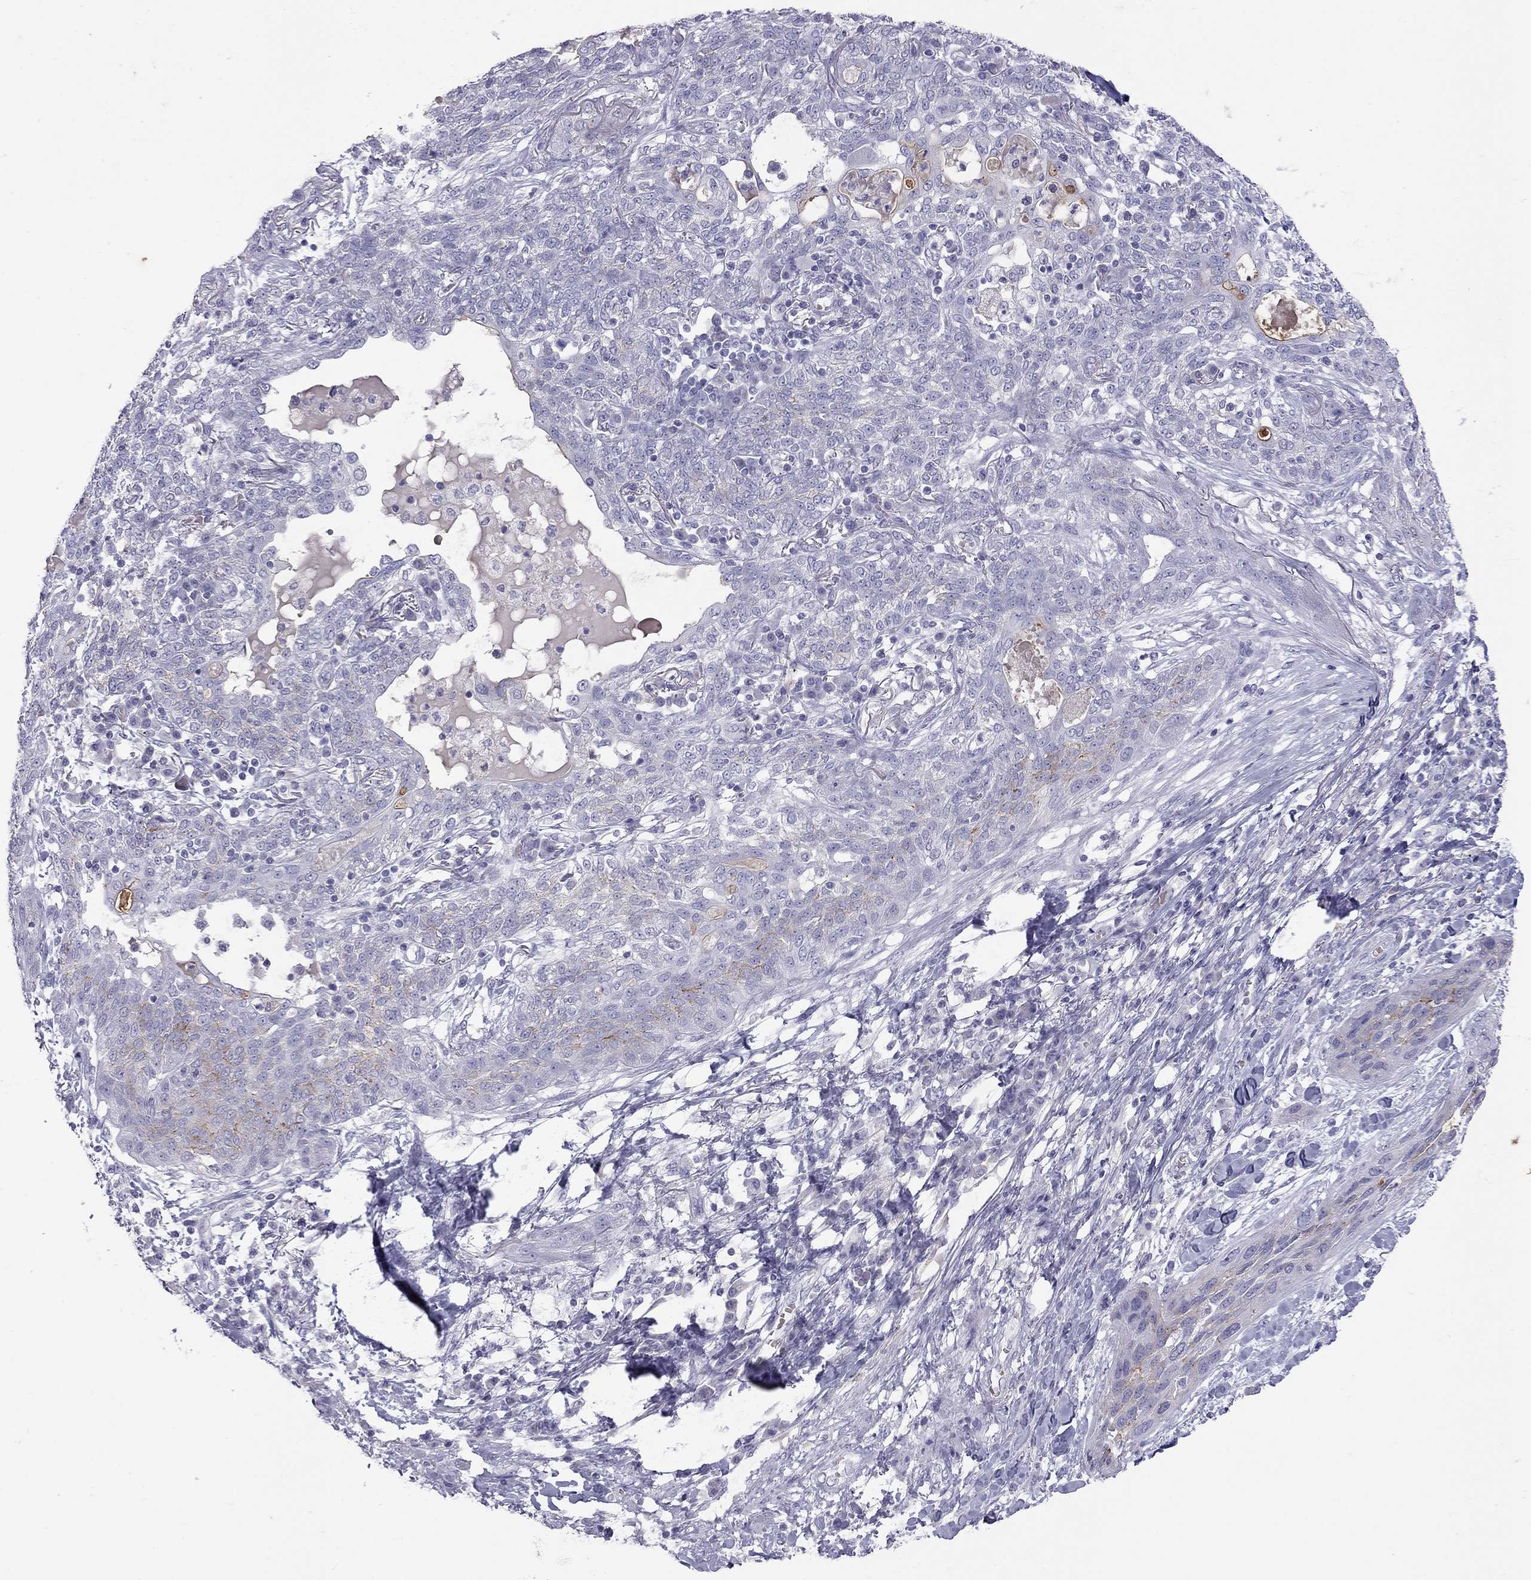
{"staining": {"intensity": "strong", "quantity": "<25%", "location": "cytoplasmic/membranous"}, "tissue": "lung cancer", "cell_type": "Tumor cells", "image_type": "cancer", "snomed": [{"axis": "morphology", "description": "Squamous cell carcinoma, NOS"}, {"axis": "topography", "description": "Lung"}], "caption": "Immunohistochemistry of lung squamous cell carcinoma demonstrates medium levels of strong cytoplasmic/membranous staining in approximately <25% of tumor cells. Using DAB (brown) and hematoxylin (blue) stains, captured at high magnification using brightfield microscopy.", "gene": "MUC16", "patient": {"sex": "female", "age": 70}}